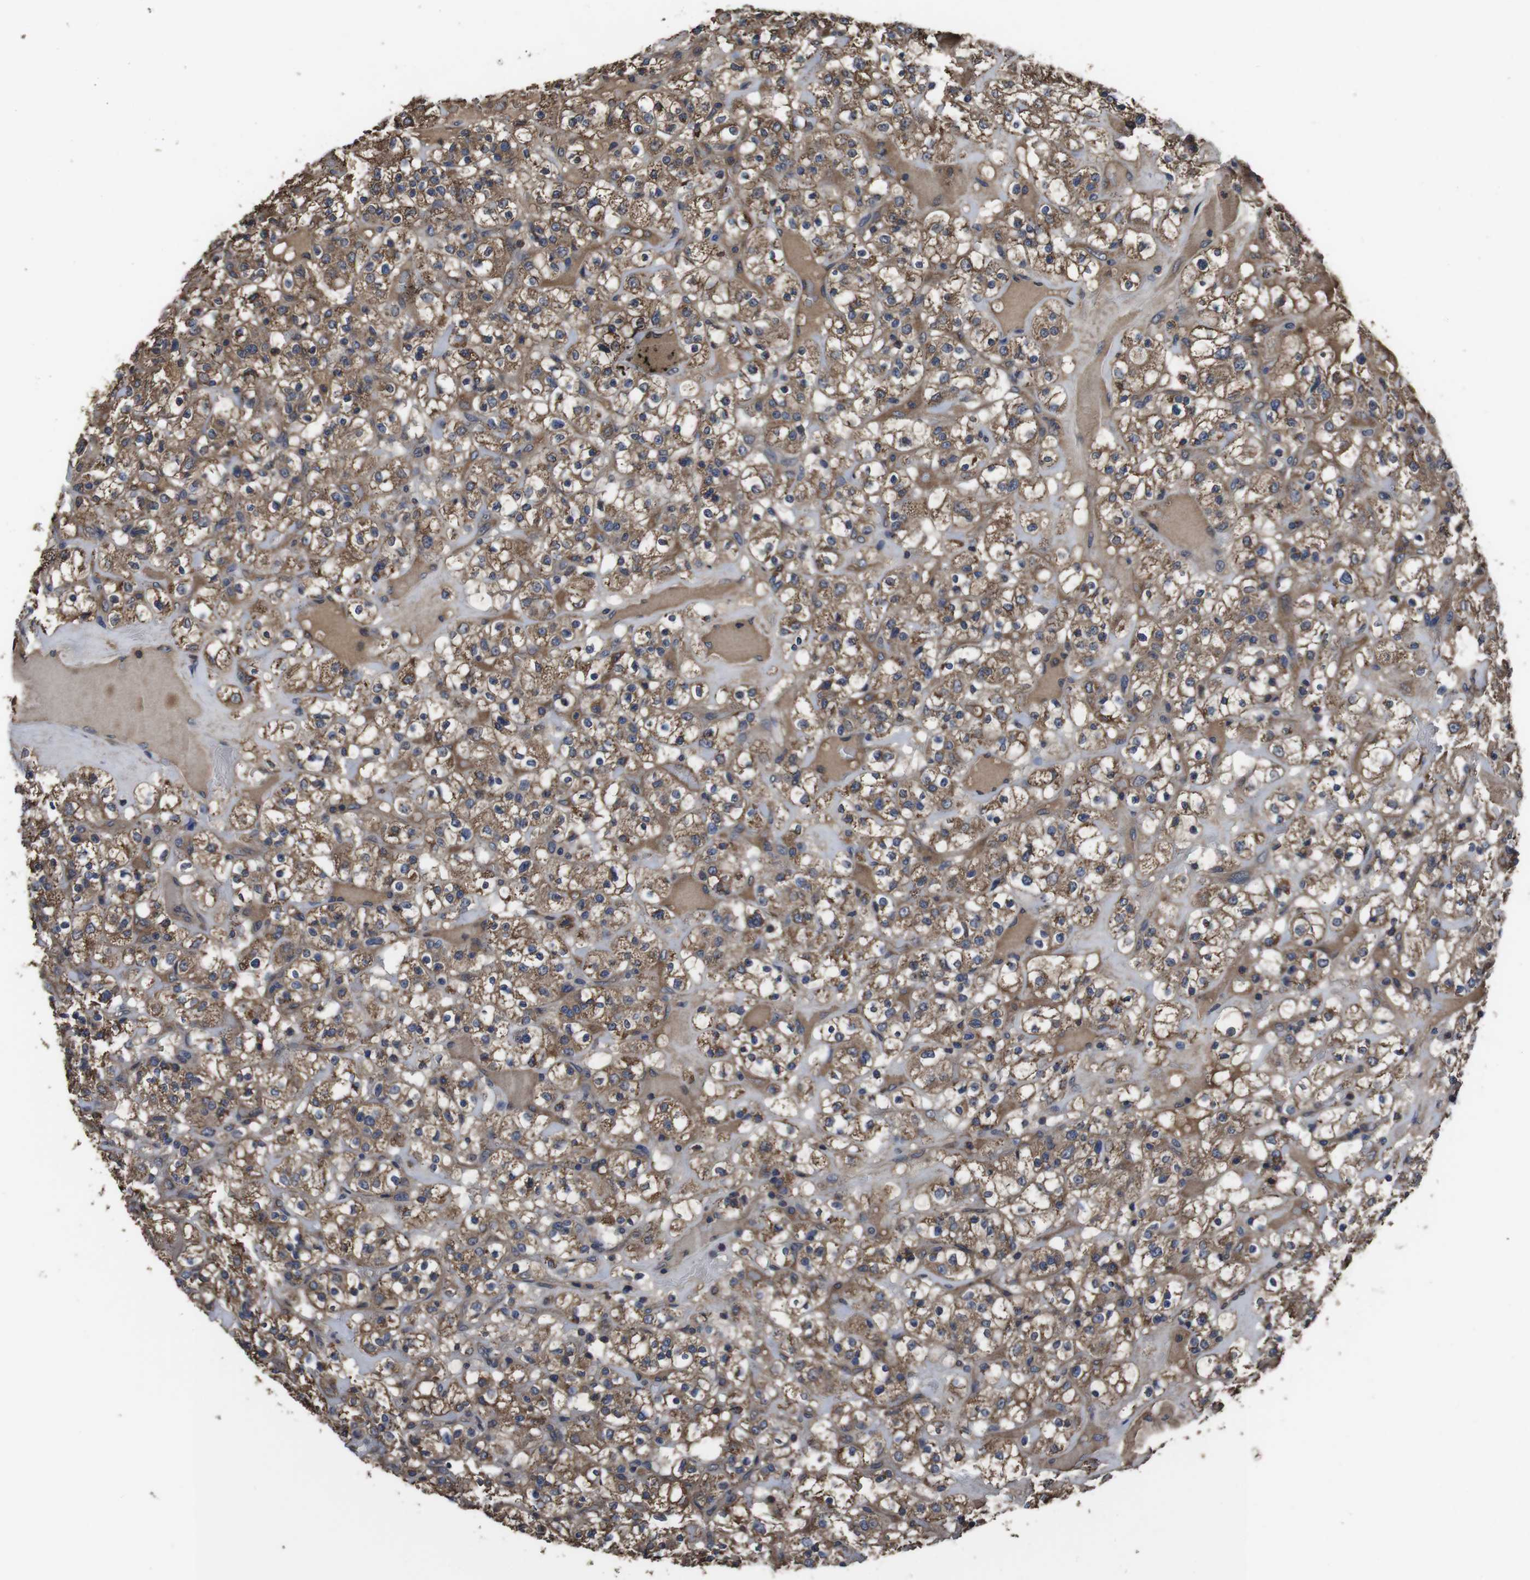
{"staining": {"intensity": "moderate", "quantity": ">75%", "location": "cytoplasmic/membranous"}, "tissue": "renal cancer", "cell_type": "Tumor cells", "image_type": "cancer", "snomed": [{"axis": "morphology", "description": "Normal tissue, NOS"}, {"axis": "morphology", "description": "Adenocarcinoma, NOS"}, {"axis": "topography", "description": "Kidney"}], "caption": "Approximately >75% of tumor cells in renal cancer display moderate cytoplasmic/membranous protein positivity as visualized by brown immunohistochemical staining.", "gene": "CXCL11", "patient": {"sex": "female", "age": 72}}